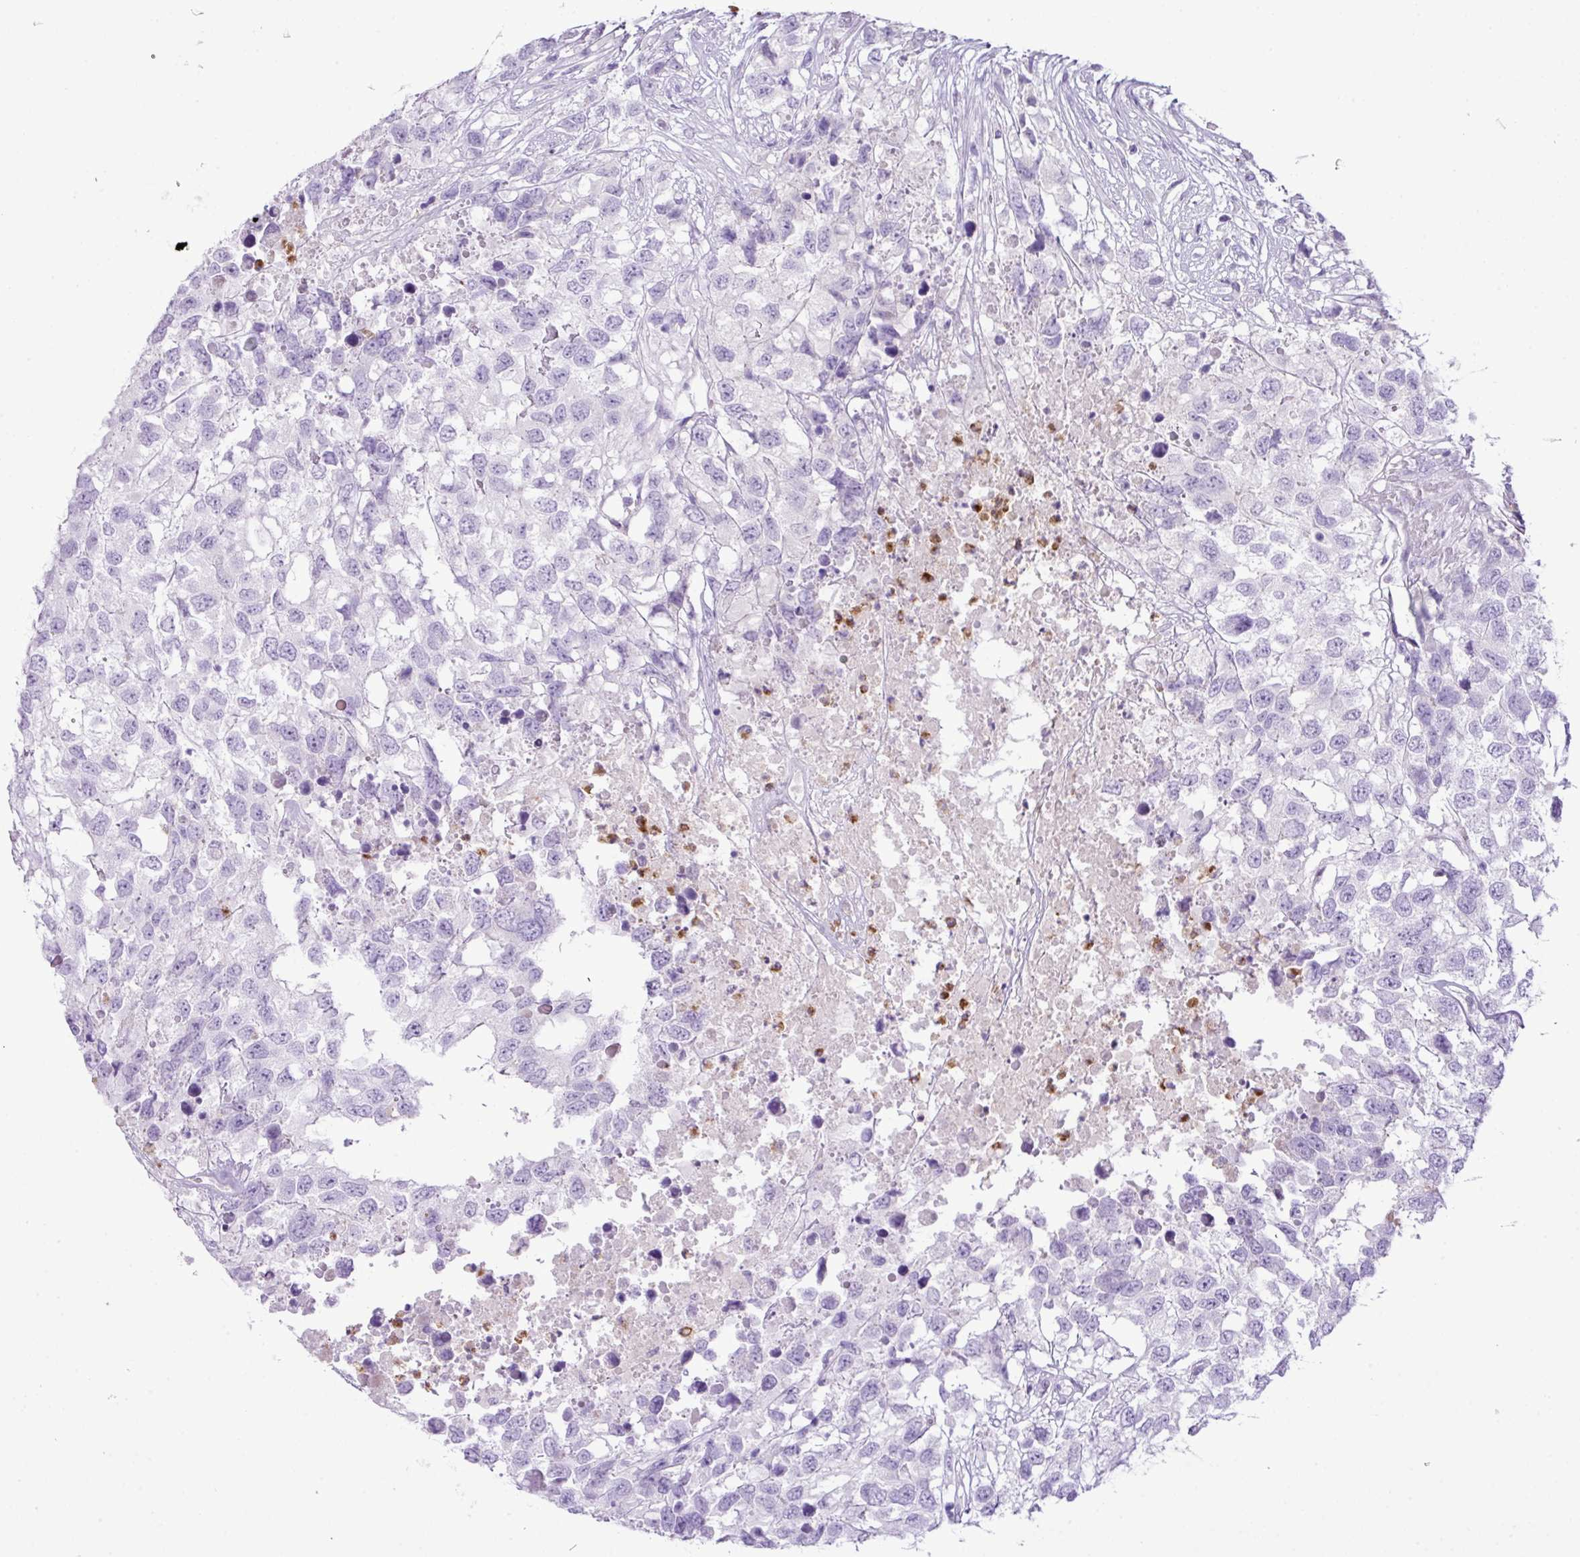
{"staining": {"intensity": "negative", "quantity": "none", "location": "none"}, "tissue": "testis cancer", "cell_type": "Tumor cells", "image_type": "cancer", "snomed": [{"axis": "morphology", "description": "Carcinoma, Embryonal, NOS"}, {"axis": "topography", "description": "Testis"}], "caption": "DAB immunohistochemical staining of human testis embryonal carcinoma shows no significant staining in tumor cells.", "gene": "HTR3E", "patient": {"sex": "male", "age": 83}}